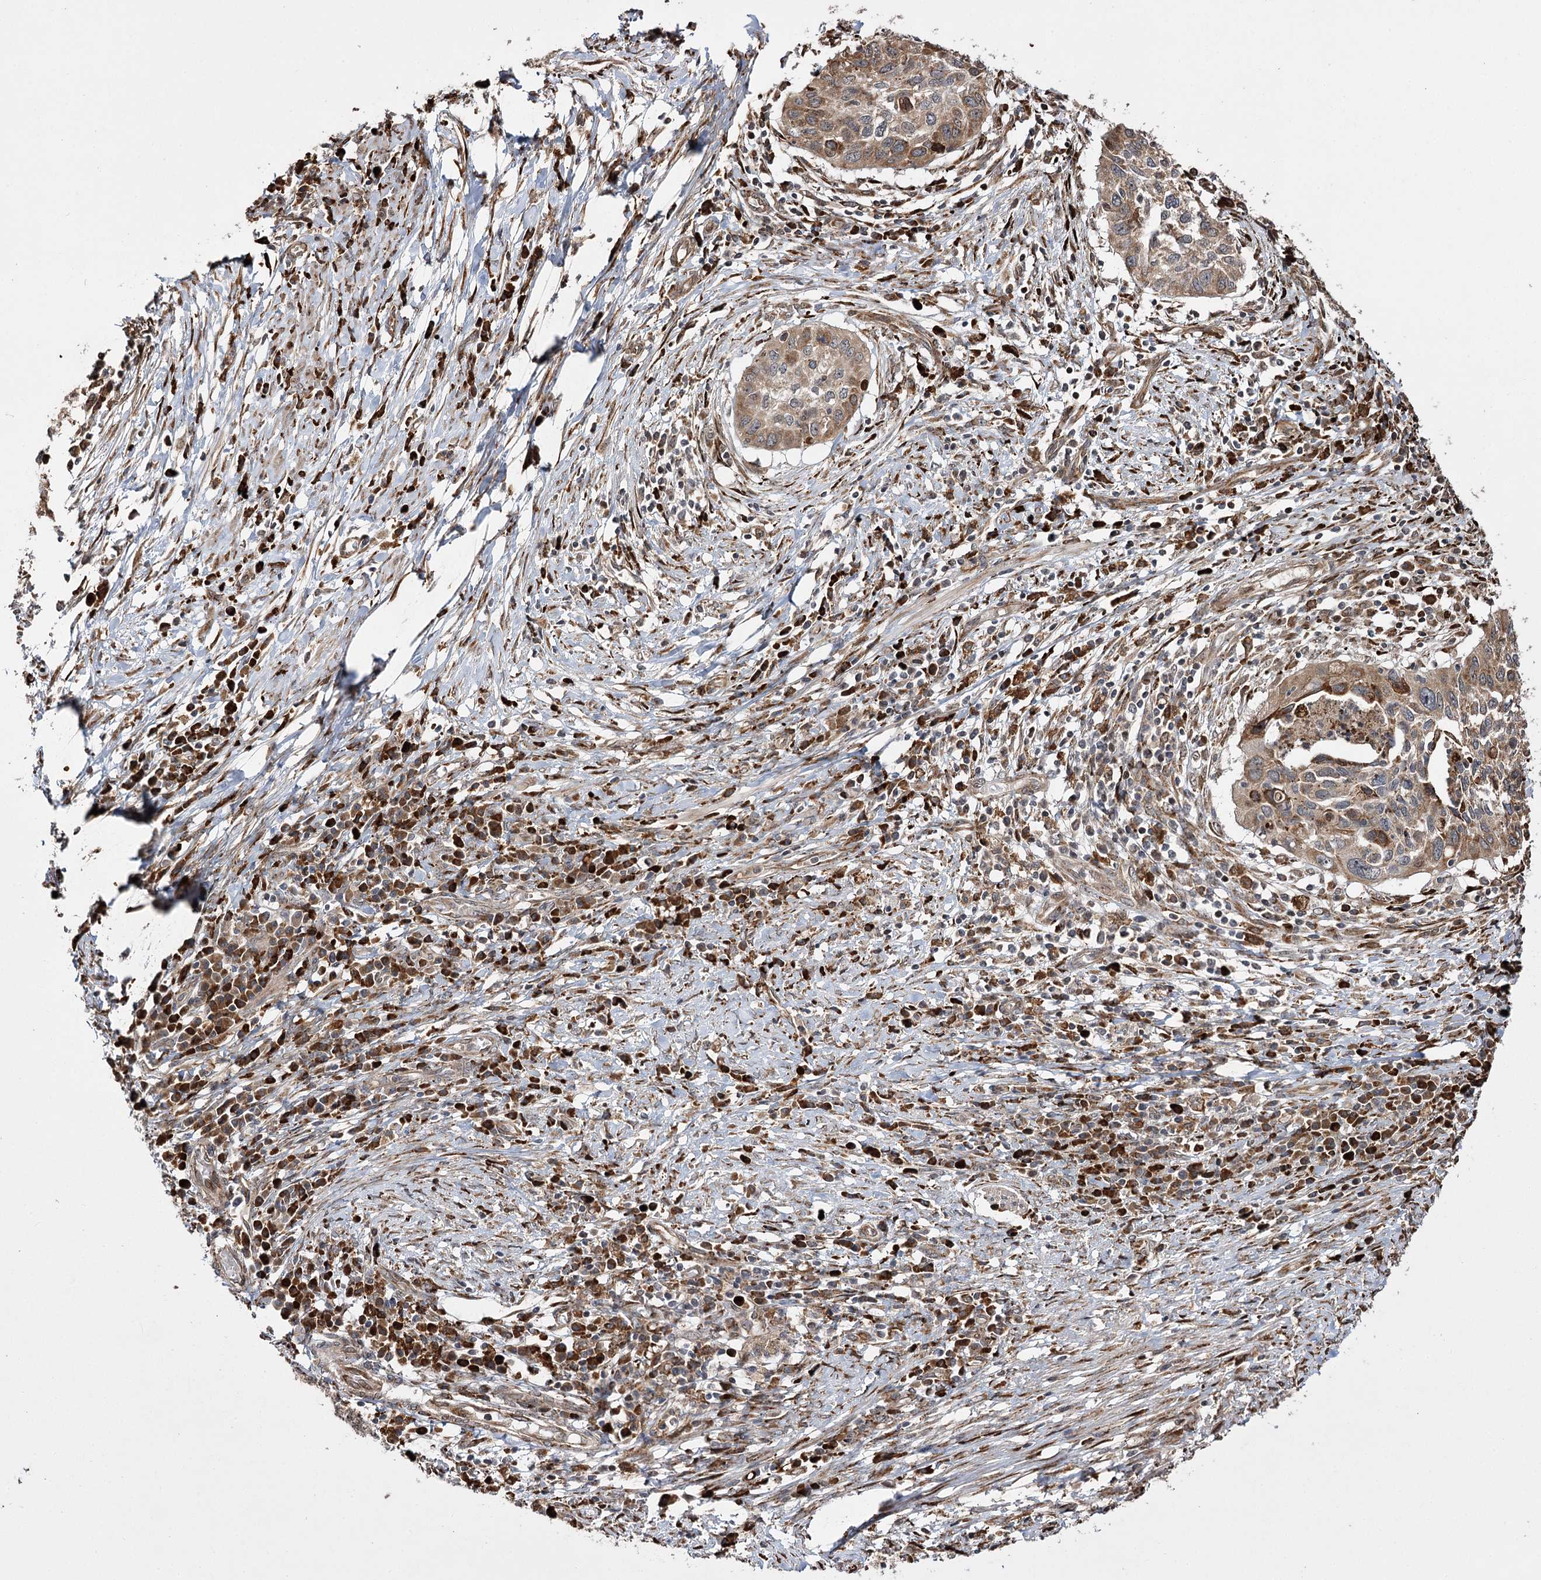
{"staining": {"intensity": "weak", "quantity": "25%-75%", "location": "cytoplasmic/membranous"}, "tissue": "cervical cancer", "cell_type": "Tumor cells", "image_type": "cancer", "snomed": [{"axis": "morphology", "description": "Squamous cell carcinoma, NOS"}, {"axis": "topography", "description": "Cervix"}], "caption": "Protein staining of cervical squamous cell carcinoma tissue displays weak cytoplasmic/membranous positivity in about 25%-75% of tumor cells.", "gene": "FANCL", "patient": {"sex": "female", "age": 38}}